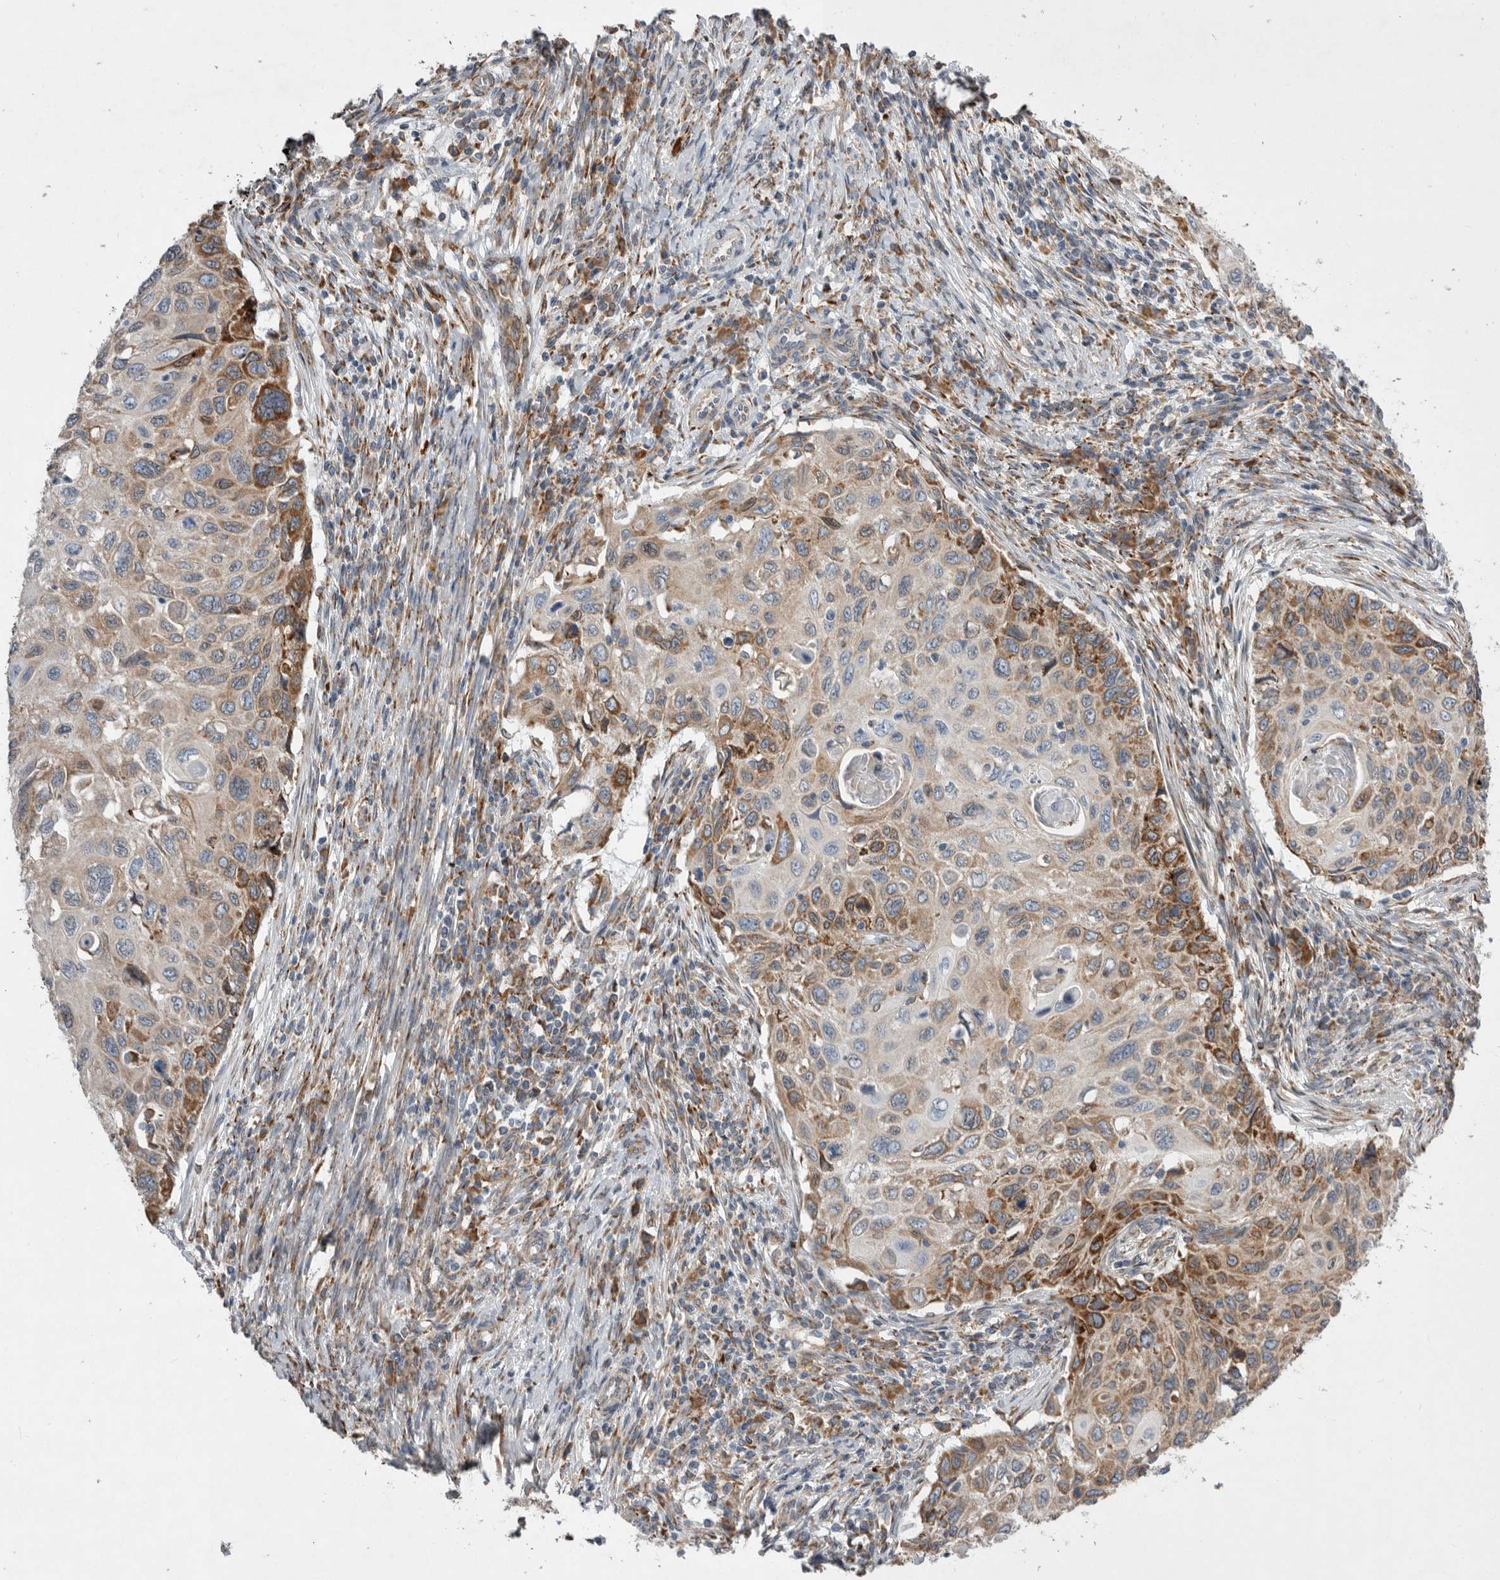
{"staining": {"intensity": "moderate", "quantity": ">75%", "location": "cytoplasmic/membranous"}, "tissue": "cervical cancer", "cell_type": "Tumor cells", "image_type": "cancer", "snomed": [{"axis": "morphology", "description": "Squamous cell carcinoma, NOS"}, {"axis": "topography", "description": "Cervix"}], "caption": "Cervical squamous cell carcinoma tissue demonstrates moderate cytoplasmic/membranous expression in approximately >75% of tumor cells, visualized by immunohistochemistry. (DAB IHC, brown staining for protein, blue staining for nuclei).", "gene": "GANAB", "patient": {"sex": "female", "age": 70}}